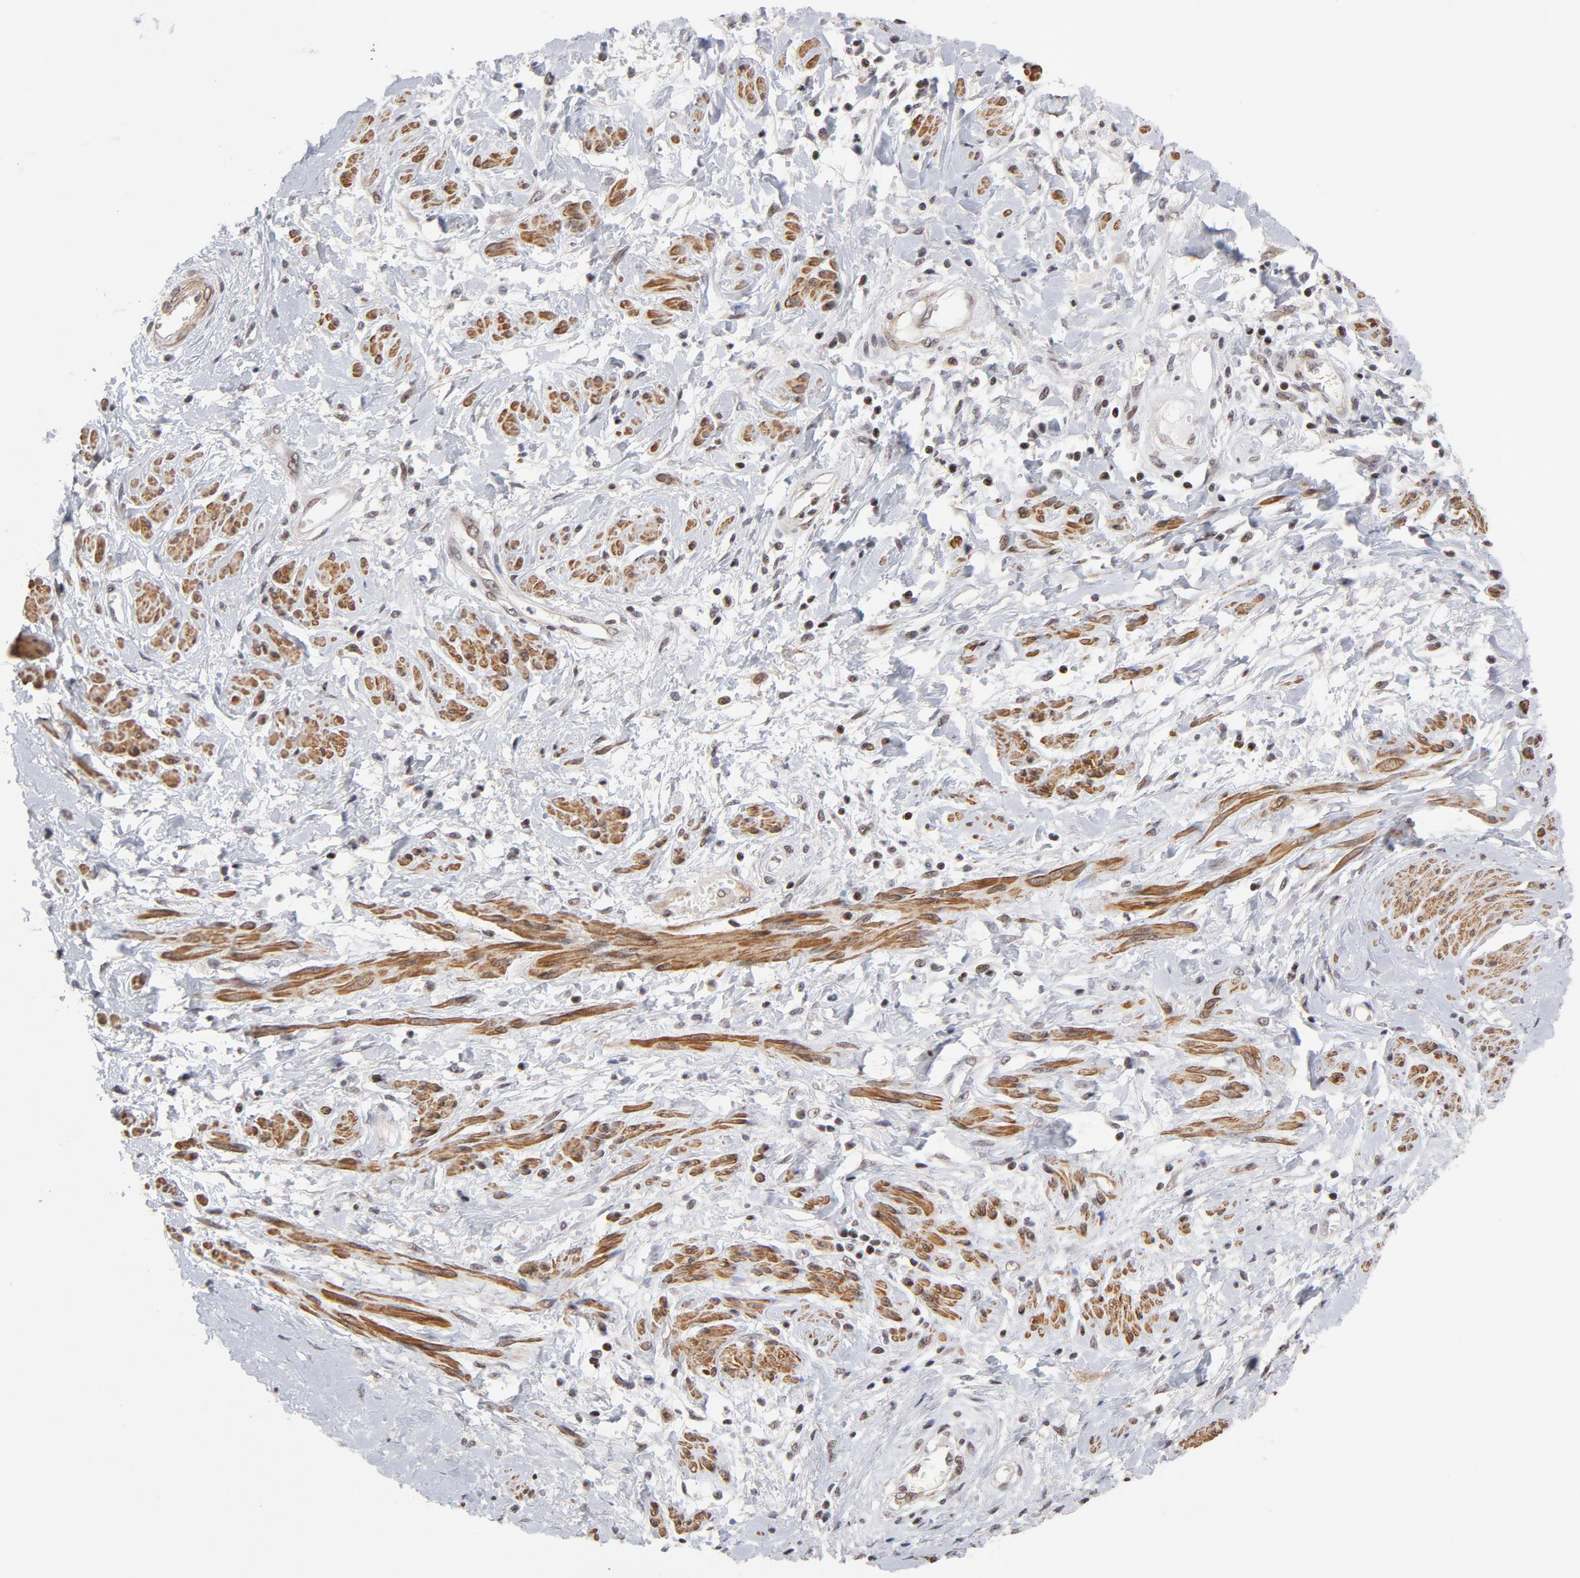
{"staining": {"intensity": "weak", "quantity": "25%-75%", "location": "nuclear"}, "tissue": "cervical cancer", "cell_type": "Tumor cells", "image_type": "cancer", "snomed": [{"axis": "morphology", "description": "Squamous cell carcinoma, NOS"}, {"axis": "topography", "description": "Cervix"}], "caption": "Squamous cell carcinoma (cervical) stained with a brown dye shows weak nuclear positive expression in approximately 25%-75% of tumor cells.", "gene": "CTCF", "patient": {"sex": "female", "age": 57}}